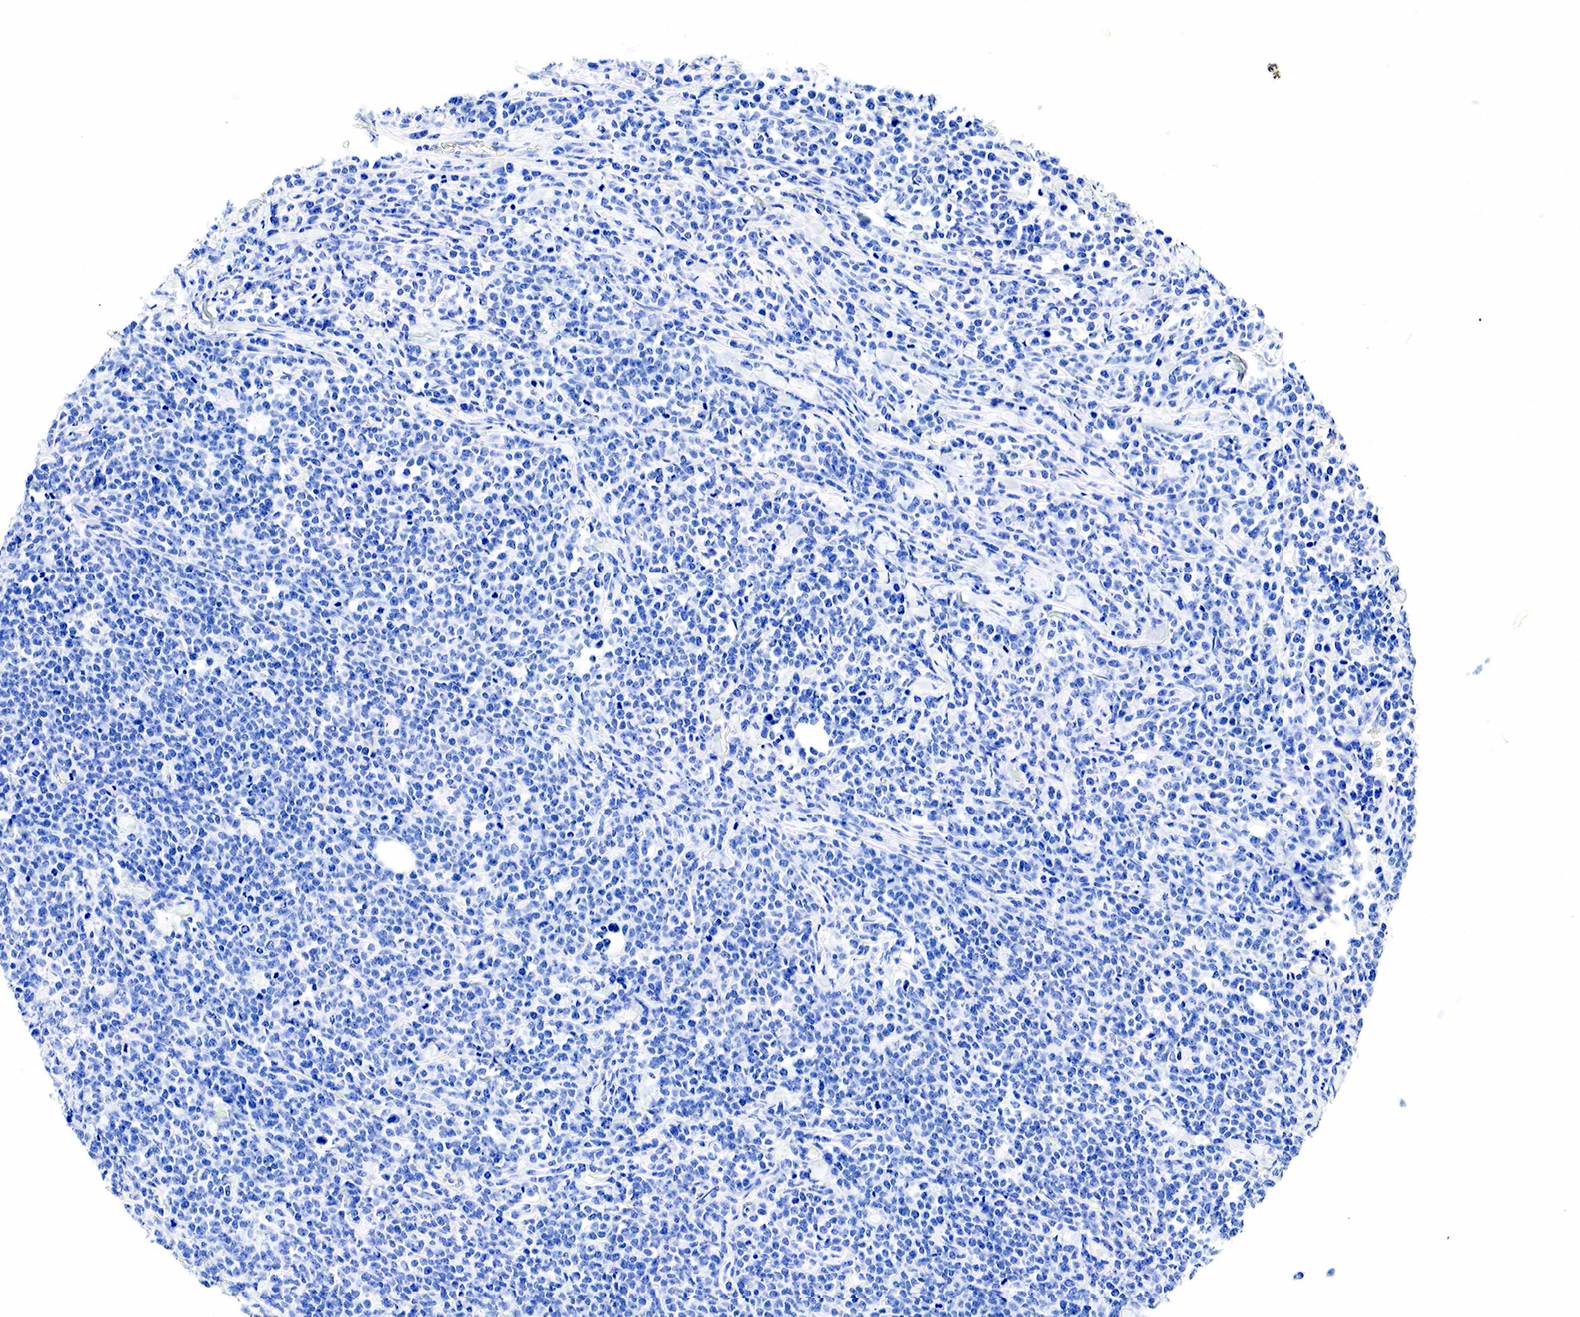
{"staining": {"intensity": "negative", "quantity": "none", "location": "none"}, "tissue": "lymphoma", "cell_type": "Tumor cells", "image_type": "cancer", "snomed": [{"axis": "morphology", "description": "Malignant lymphoma, non-Hodgkin's type, High grade"}, {"axis": "topography", "description": "Small intestine"}, {"axis": "topography", "description": "Colon"}], "caption": "Protein analysis of lymphoma exhibits no significant positivity in tumor cells.", "gene": "KRT7", "patient": {"sex": "male", "age": 8}}